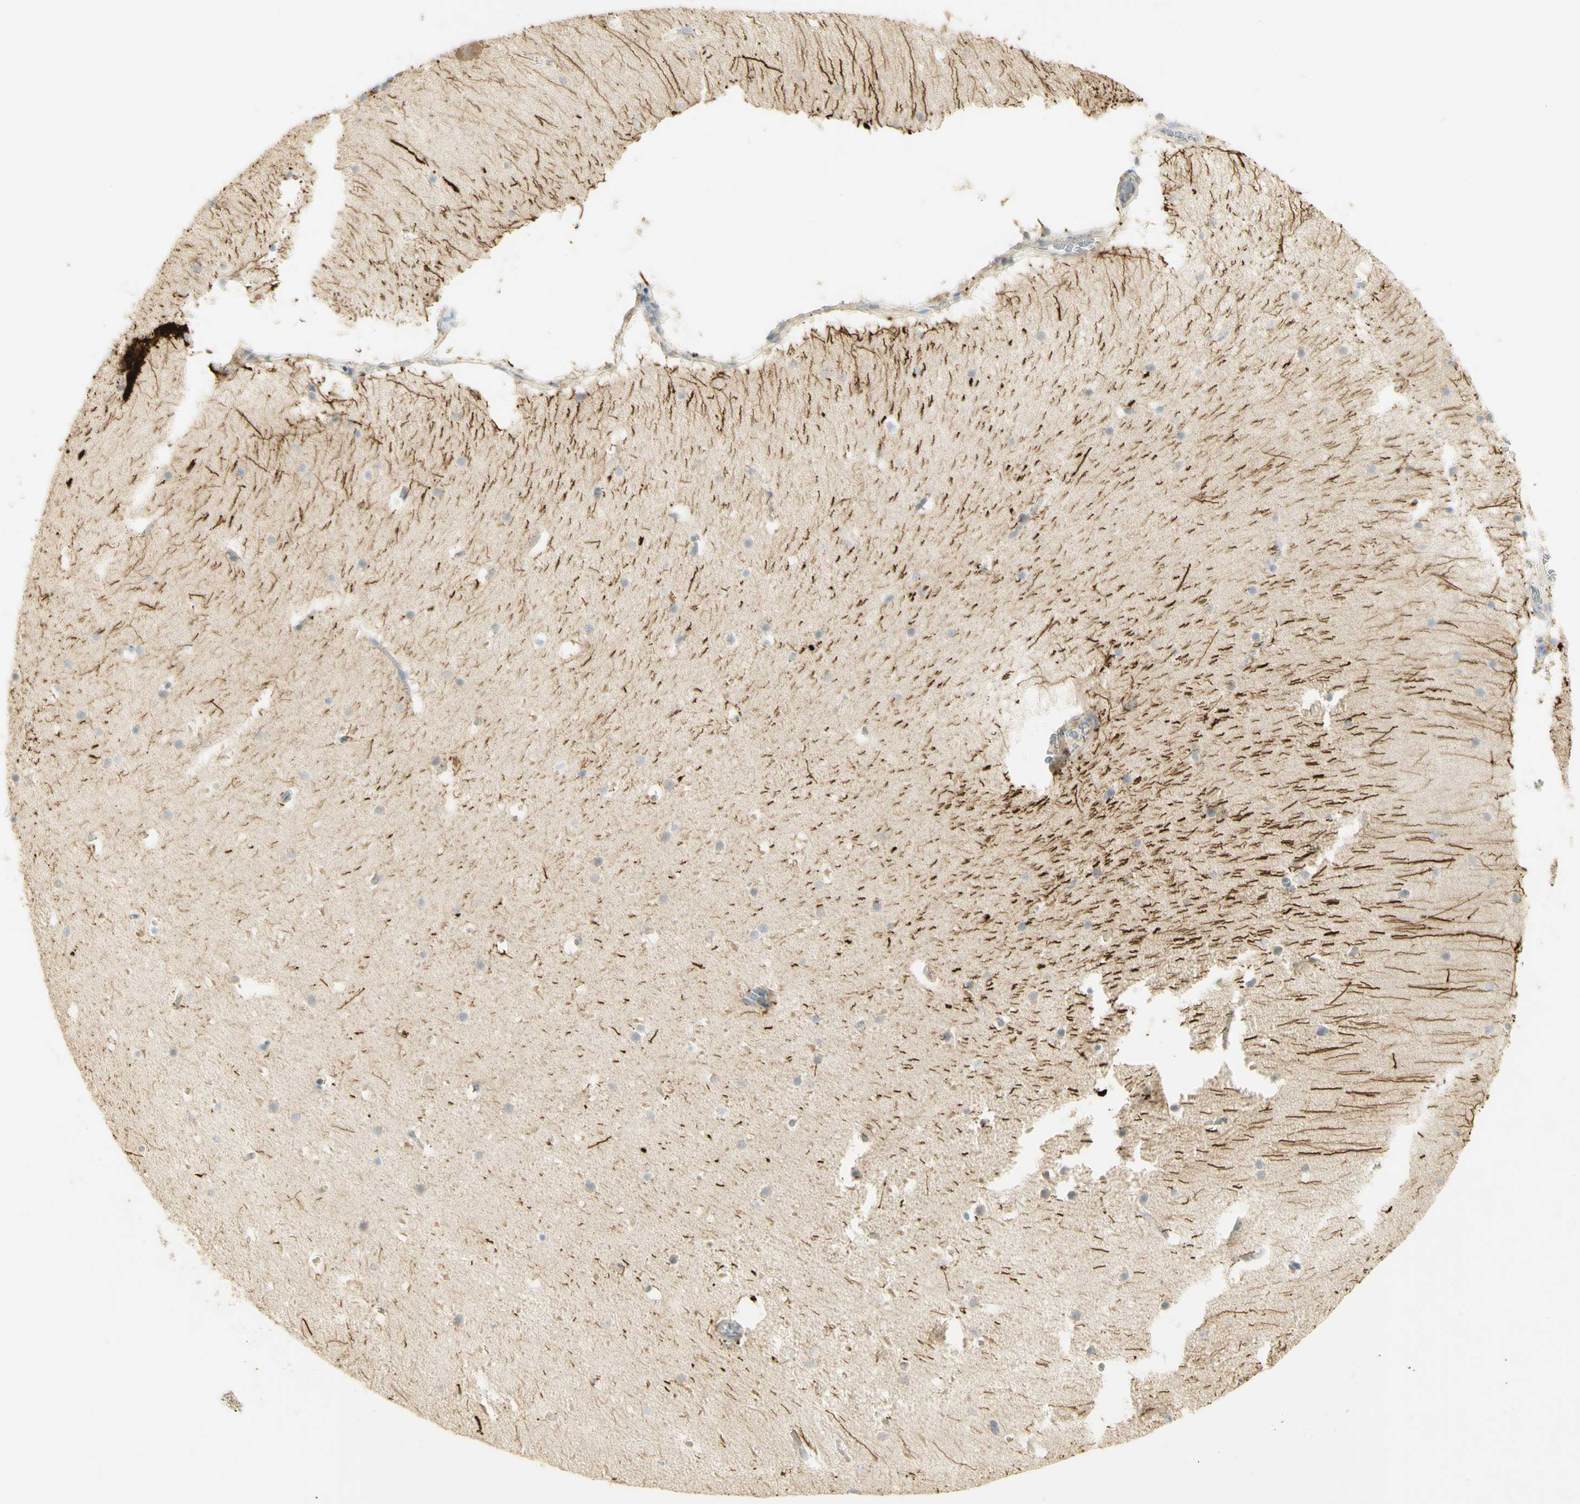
{"staining": {"intensity": "negative", "quantity": "none", "location": "none"}, "tissue": "cerebellum", "cell_type": "Cells in granular layer", "image_type": "normal", "snomed": [{"axis": "morphology", "description": "Normal tissue, NOS"}, {"axis": "topography", "description": "Cerebellum"}], "caption": "DAB (3,3'-diaminobenzidine) immunohistochemical staining of unremarkable cerebellum demonstrates no significant positivity in cells in granular layer.", "gene": "KIF11", "patient": {"sex": "male", "age": 45}}